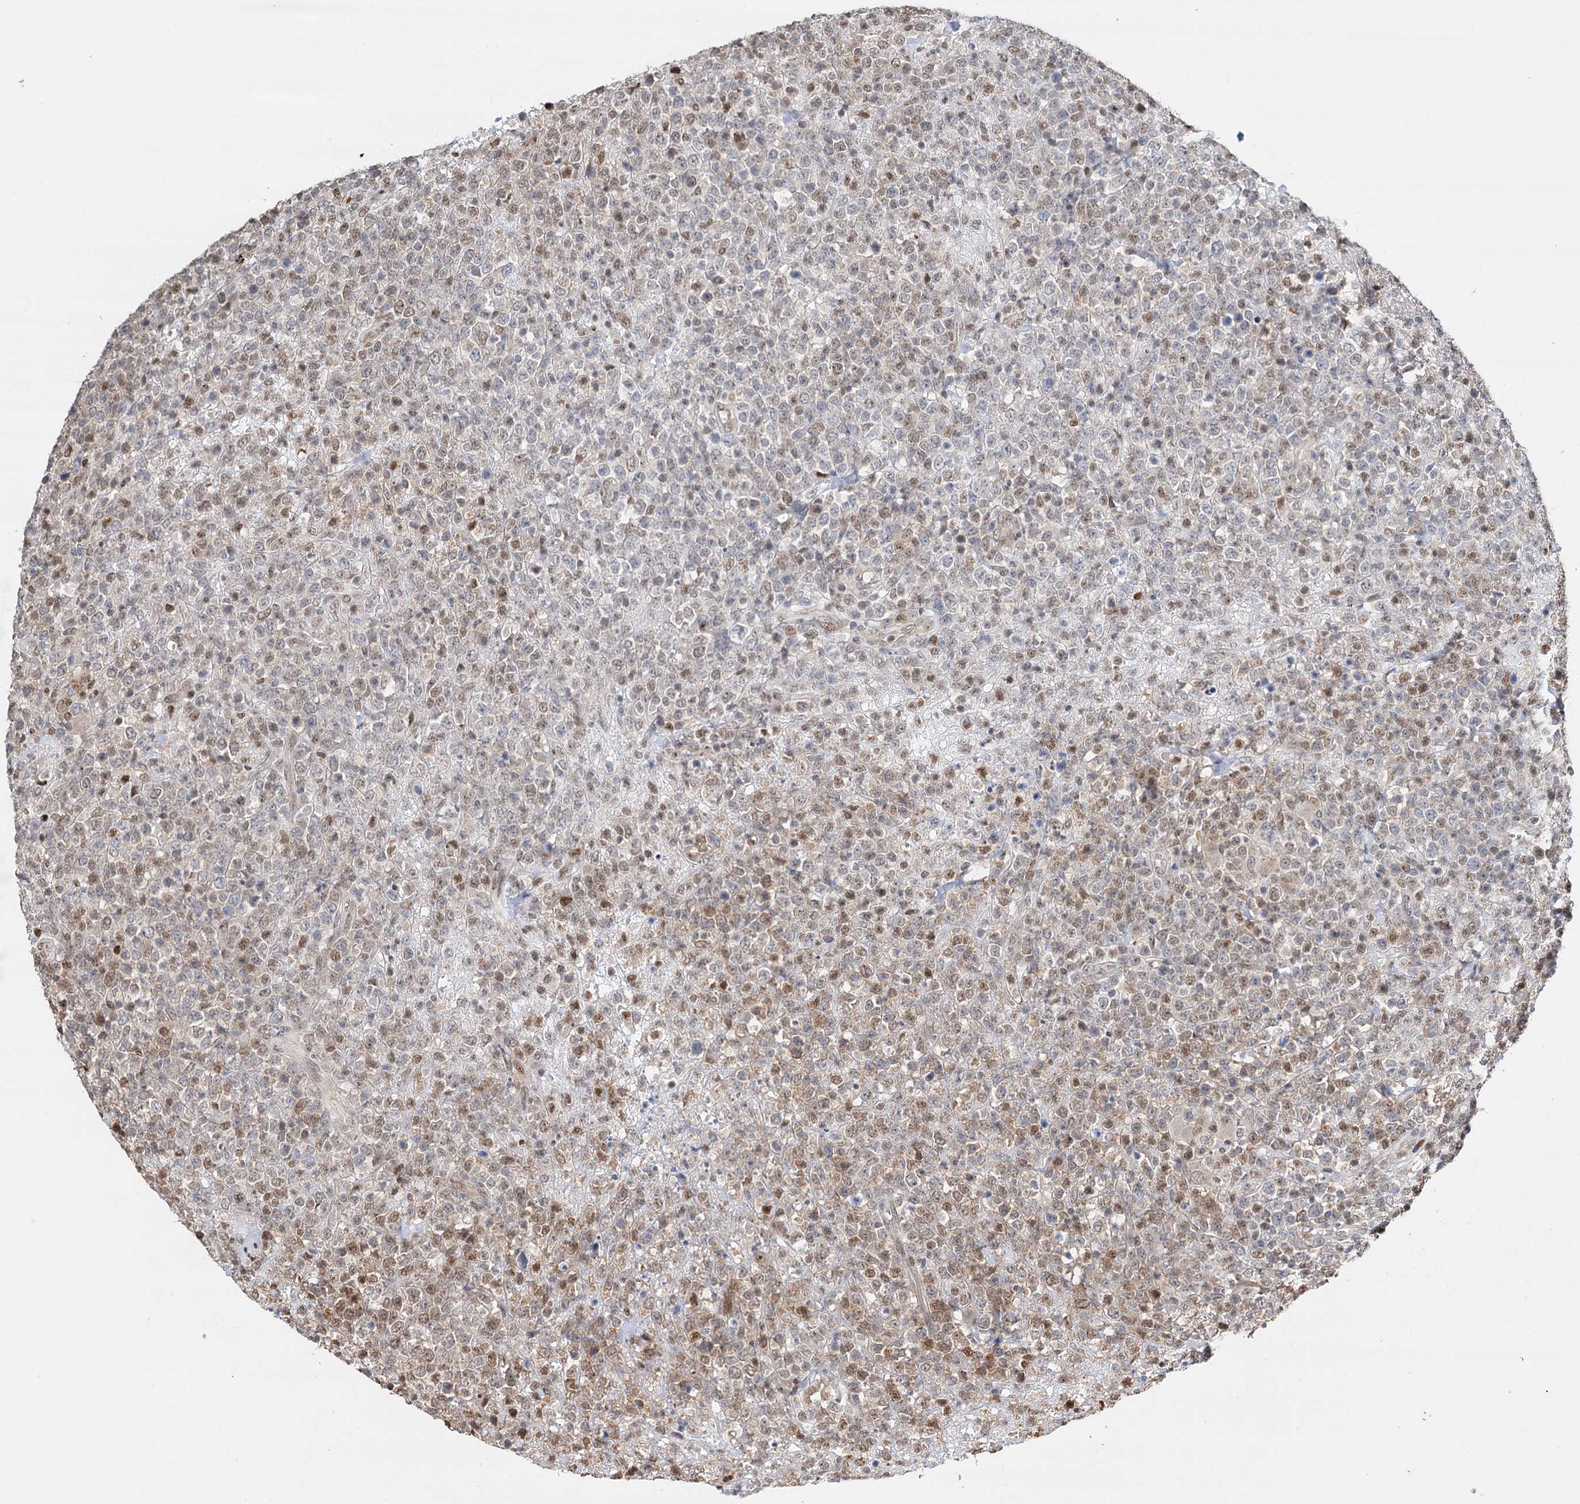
{"staining": {"intensity": "moderate", "quantity": "<25%", "location": "nuclear"}, "tissue": "lymphoma", "cell_type": "Tumor cells", "image_type": "cancer", "snomed": [{"axis": "morphology", "description": "Malignant lymphoma, non-Hodgkin's type, High grade"}, {"axis": "topography", "description": "Colon"}], "caption": "High-magnification brightfield microscopy of malignant lymphoma, non-Hodgkin's type (high-grade) stained with DAB (brown) and counterstained with hematoxylin (blue). tumor cells exhibit moderate nuclear positivity is appreciated in approximately<25% of cells.", "gene": "RPS27A", "patient": {"sex": "female", "age": 53}}